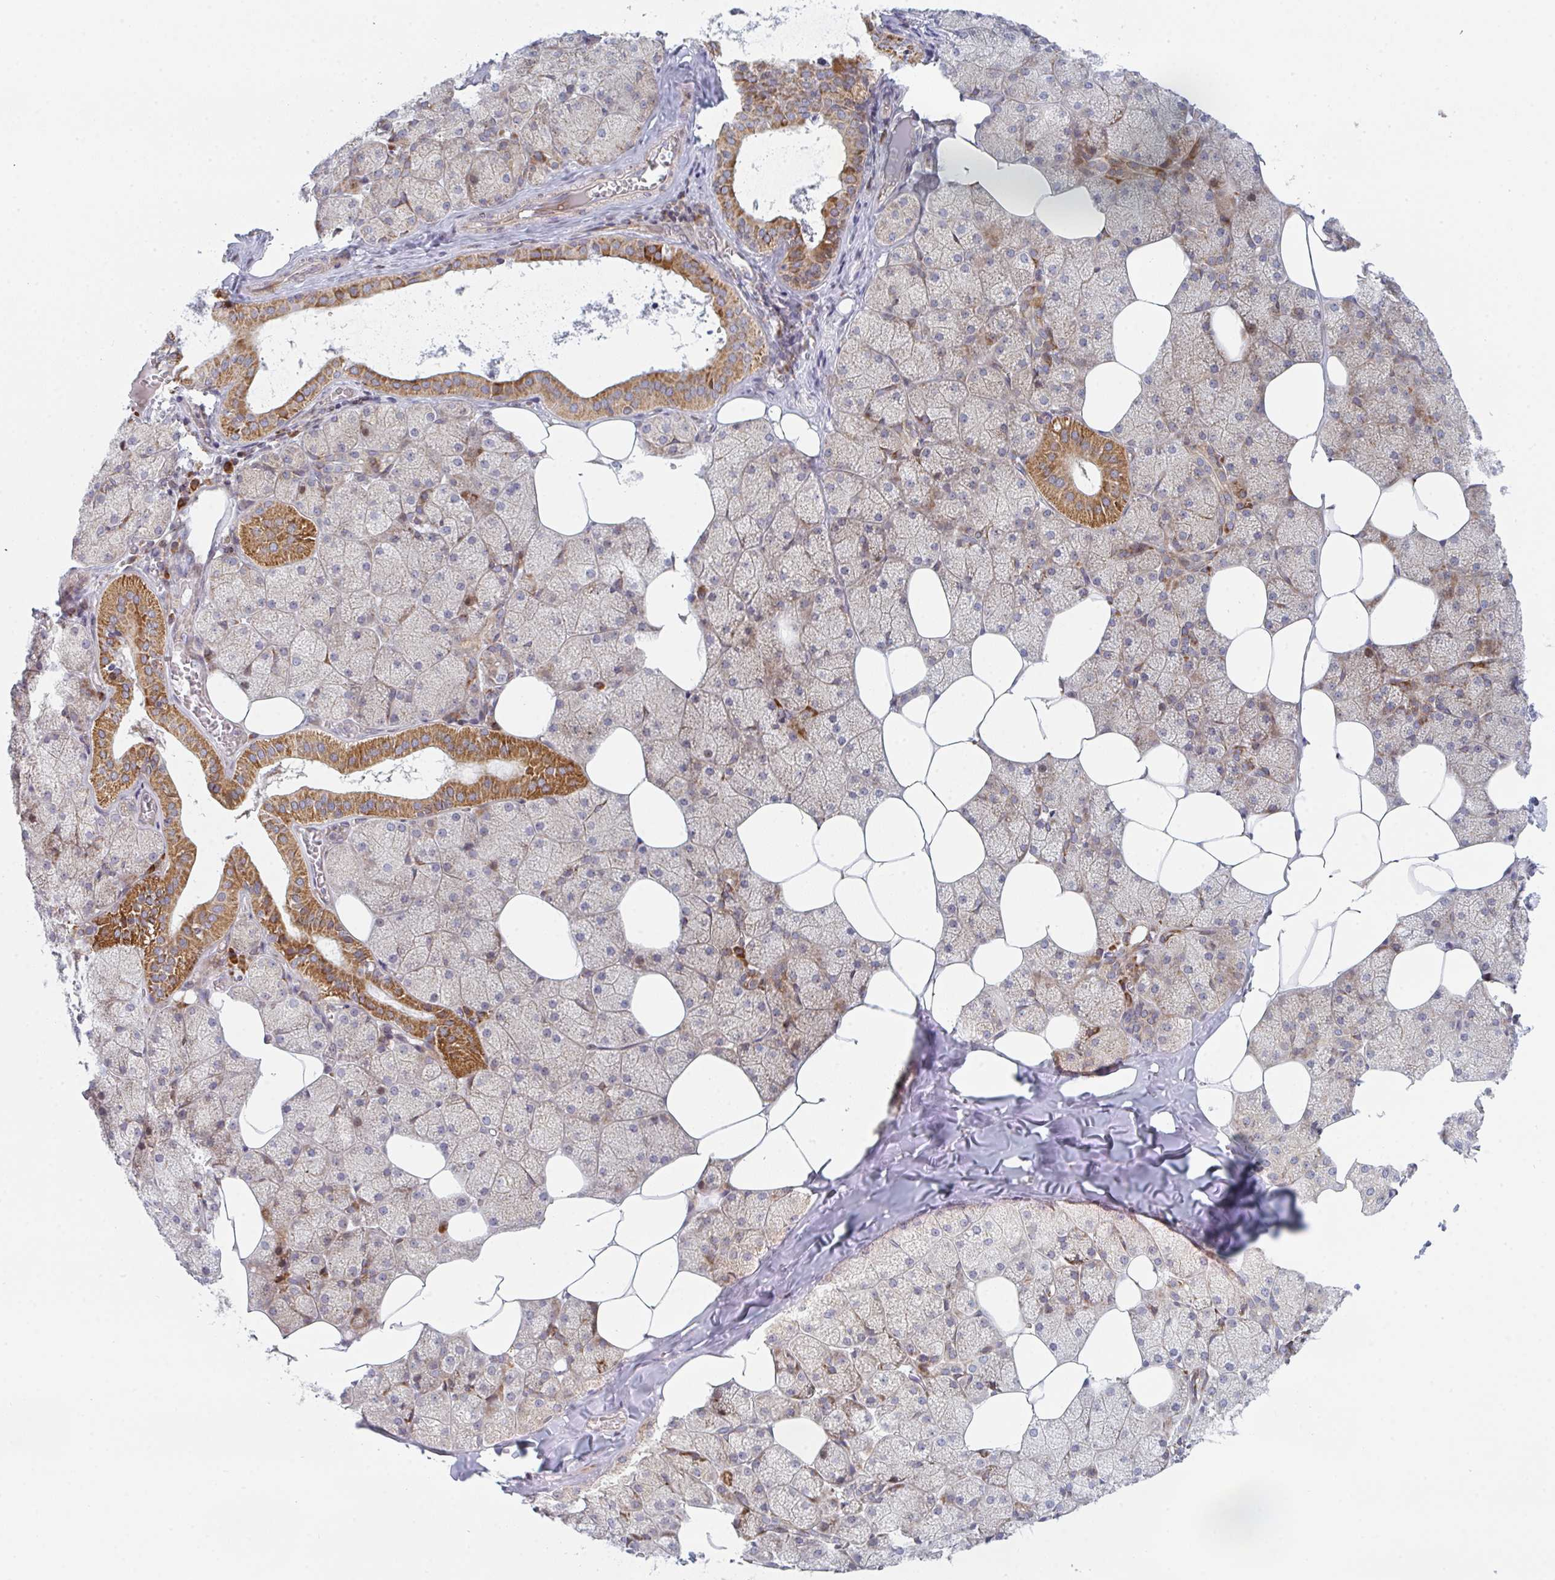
{"staining": {"intensity": "strong", "quantity": "25%-75%", "location": "cytoplasmic/membranous"}, "tissue": "salivary gland", "cell_type": "Glandular cells", "image_type": "normal", "snomed": [{"axis": "morphology", "description": "Normal tissue, NOS"}, {"axis": "topography", "description": "Salivary gland"}, {"axis": "topography", "description": "Peripheral nerve tissue"}], "caption": "Immunohistochemical staining of normal salivary gland exhibits 25%-75% levels of strong cytoplasmic/membranous protein staining in about 25%-75% of glandular cells.", "gene": "PRKCH", "patient": {"sex": "male", "age": 38}}